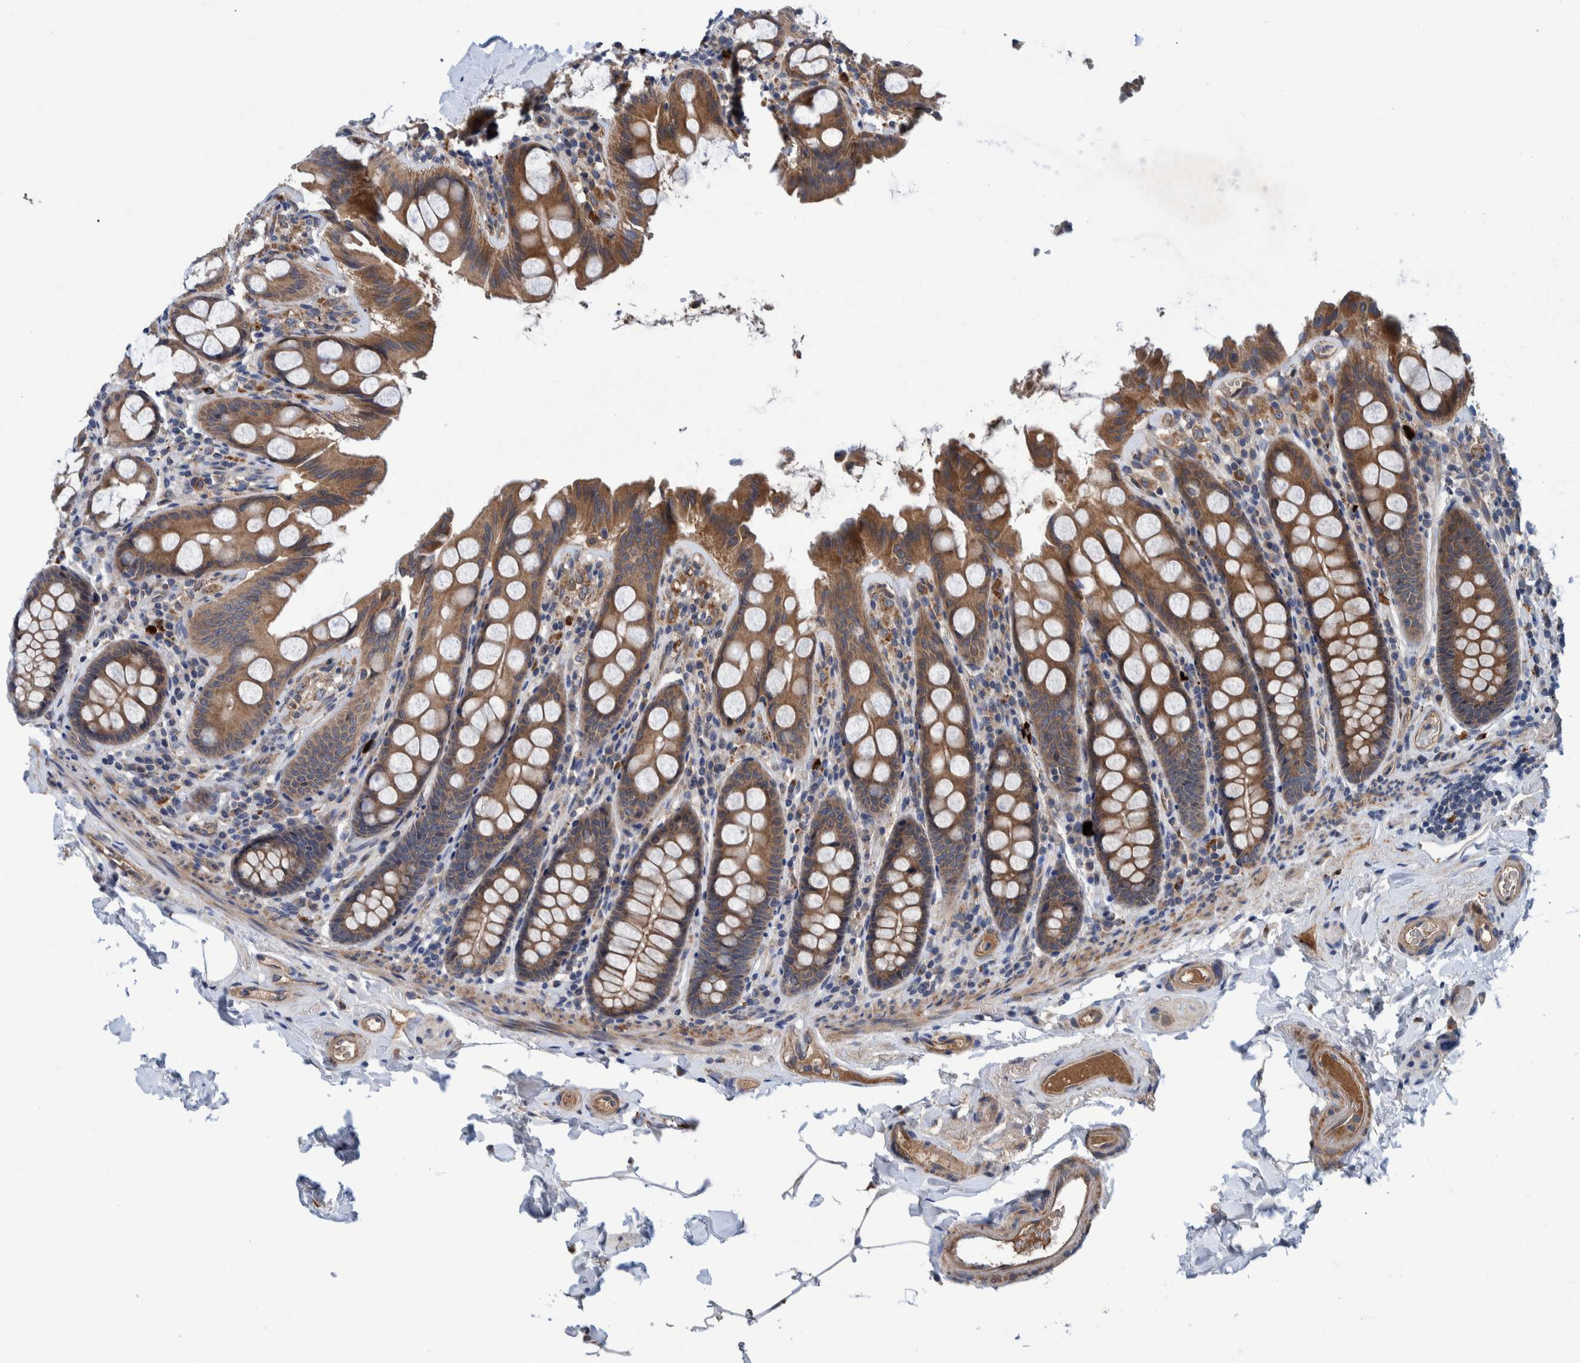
{"staining": {"intensity": "negative", "quantity": "none", "location": "none"}, "tissue": "colon", "cell_type": "Endothelial cells", "image_type": "normal", "snomed": [{"axis": "morphology", "description": "Normal tissue, NOS"}, {"axis": "topography", "description": "Colon"}, {"axis": "topography", "description": "Peripheral nerve tissue"}], "caption": "Human colon stained for a protein using immunohistochemistry shows no expression in endothelial cells.", "gene": "ITIH3", "patient": {"sex": "female", "age": 61}}